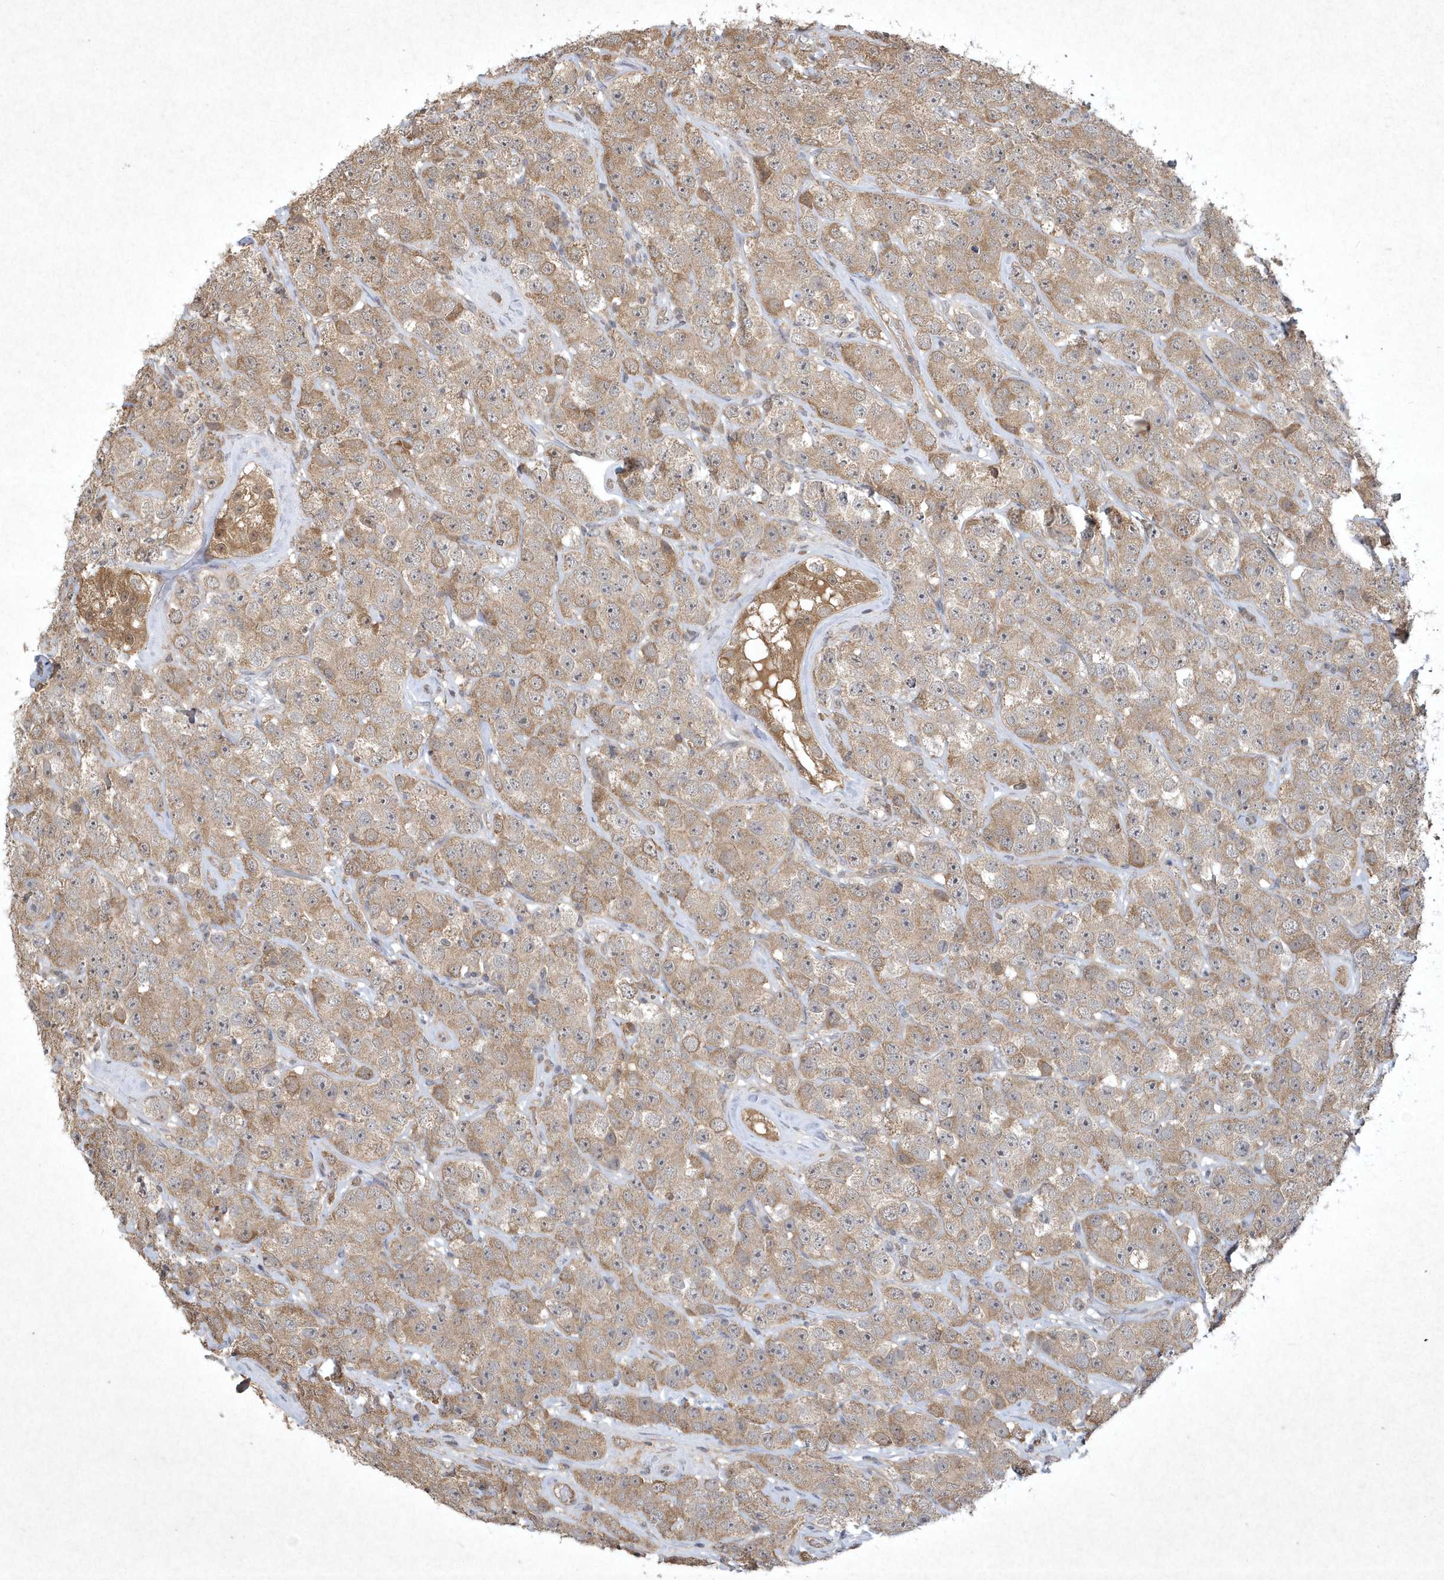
{"staining": {"intensity": "weak", "quantity": ">75%", "location": "cytoplasmic/membranous"}, "tissue": "testis cancer", "cell_type": "Tumor cells", "image_type": "cancer", "snomed": [{"axis": "morphology", "description": "Seminoma, NOS"}, {"axis": "topography", "description": "Testis"}], "caption": "Testis seminoma was stained to show a protein in brown. There is low levels of weak cytoplasmic/membranous staining in about >75% of tumor cells. (DAB (3,3'-diaminobenzidine) IHC with brightfield microscopy, high magnification).", "gene": "AKR7A2", "patient": {"sex": "male", "age": 28}}